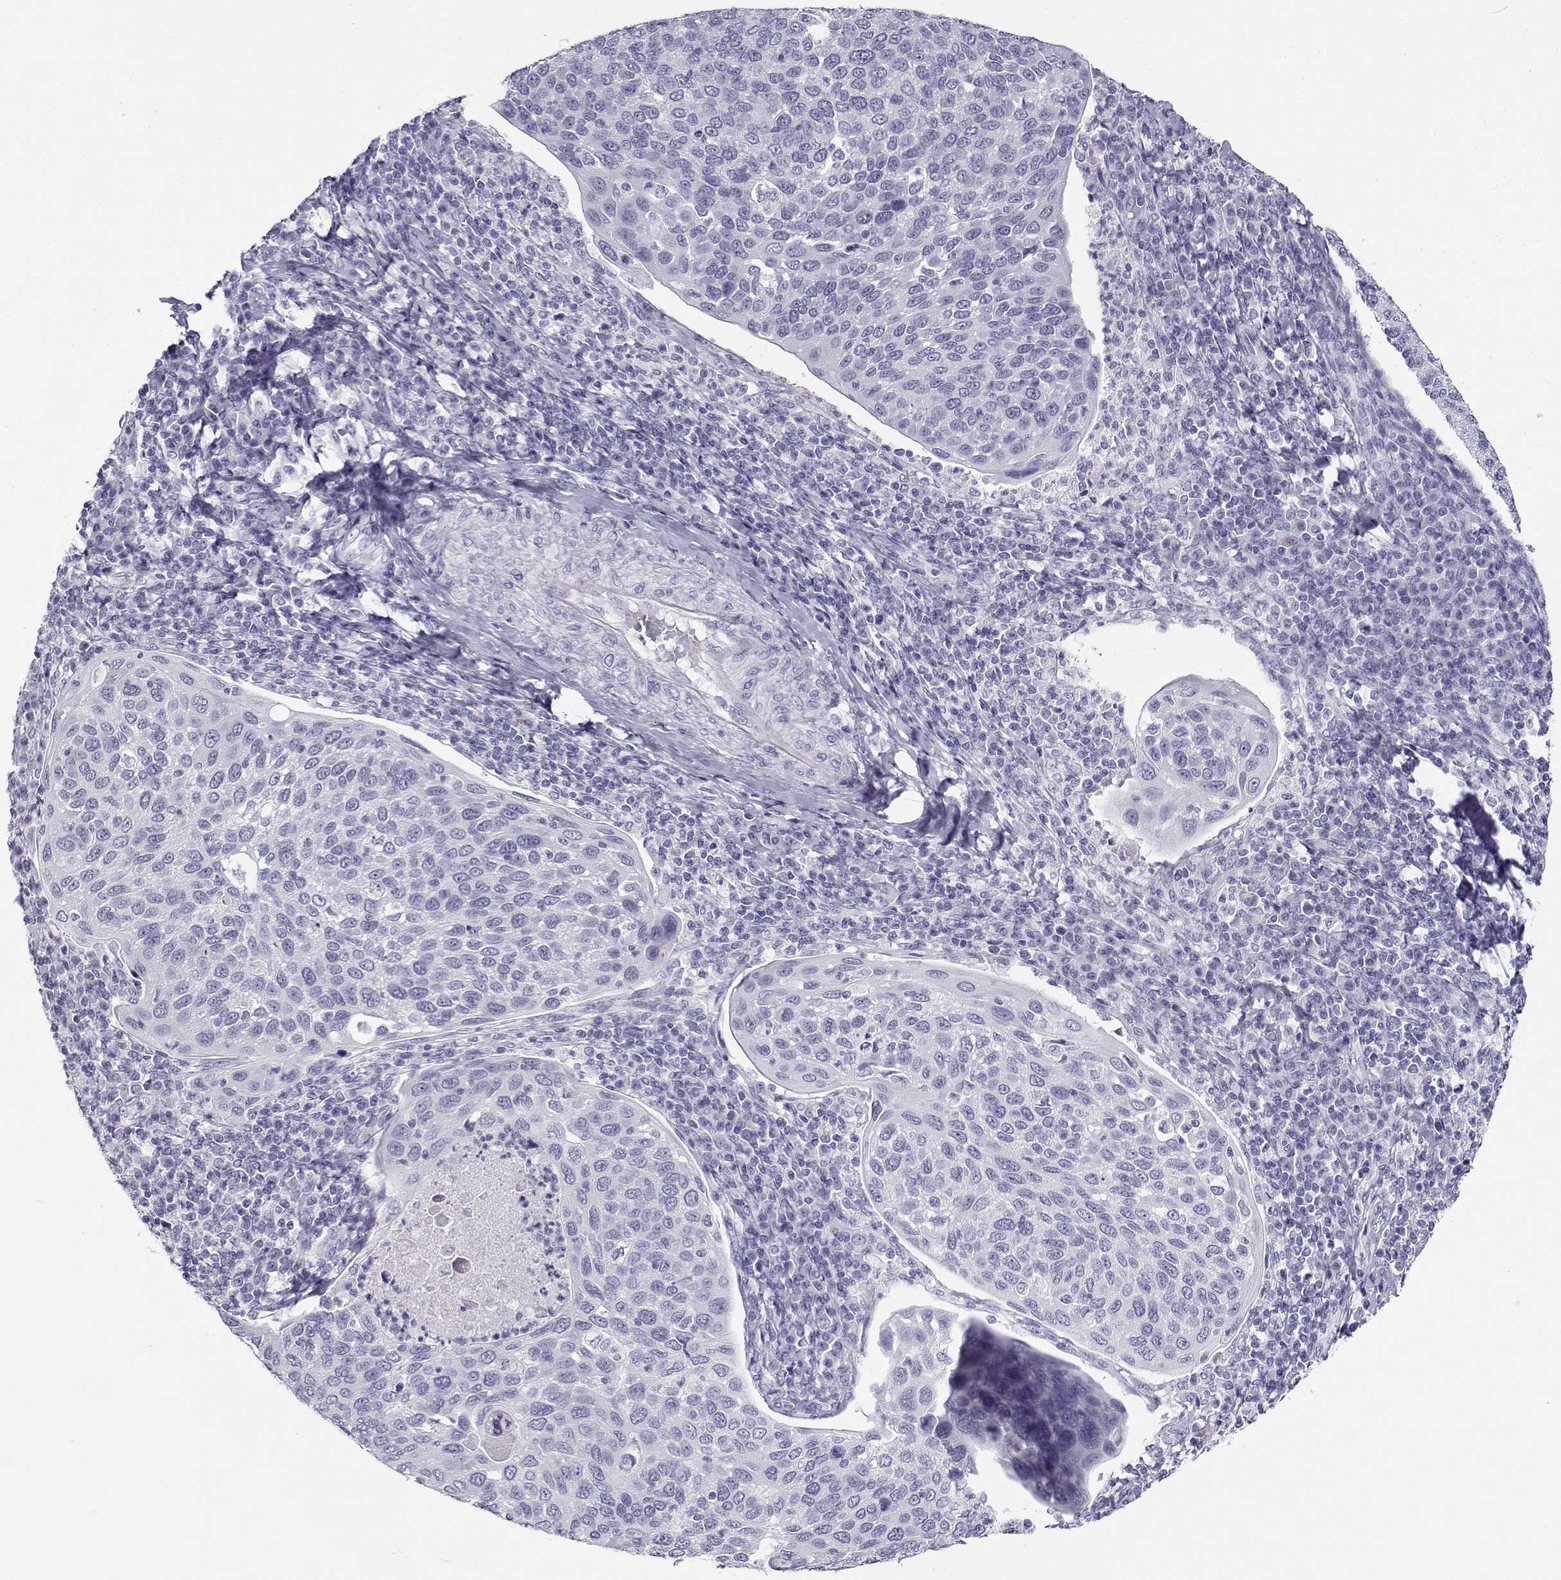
{"staining": {"intensity": "negative", "quantity": "none", "location": "none"}, "tissue": "cervical cancer", "cell_type": "Tumor cells", "image_type": "cancer", "snomed": [{"axis": "morphology", "description": "Squamous cell carcinoma, NOS"}, {"axis": "topography", "description": "Cervix"}], "caption": "Tumor cells are negative for protein expression in human cervical cancer.", "gene": "CABS1", "patient": {"sex": "female", "age": 54}}